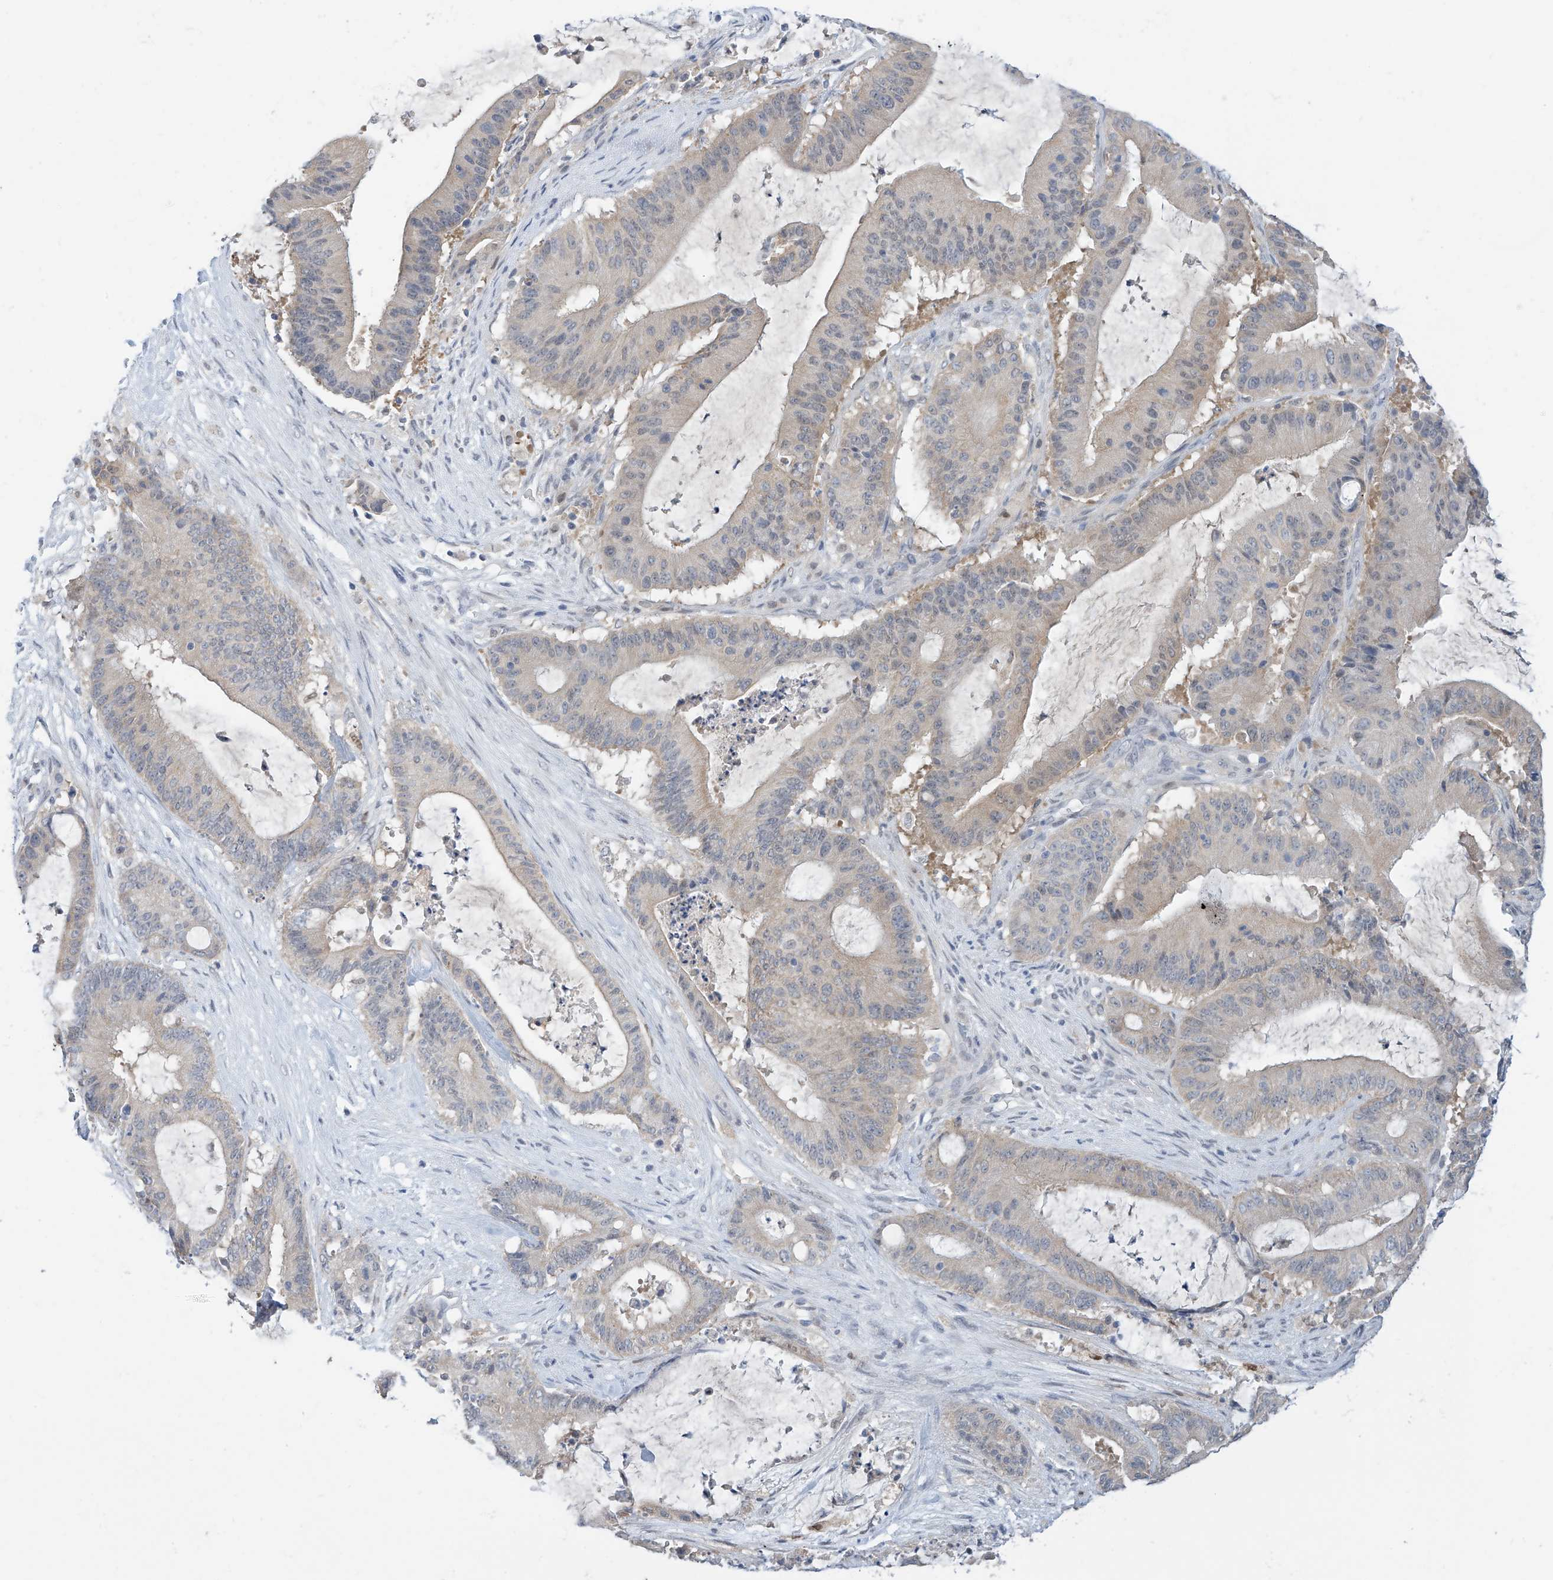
{"staining": {"intensity": "weak", "quantity": "<25%", "location": "cytoplasmic/membranous"}, "tissue": "liver cancer", "cell_type": "Tumor cells", "image_type": "cancer", "snomed": [{"axis": "morphology", "description": "Normal tissue, NOS"}, {"axis": "morphology", "description": "Cholangiocarcinoma"}, {"axis": "topography", "description": "Liver"}, {"axis": "topography", "description": "Peripheral nerve tissue"}], "caption": "Immunohistochemical staining of liver cancer (cholangiocarcinoma) reveals no significant expression in tumor cells.", "gene": "APLF", "patient": {"sex": "female", "age": 73}}